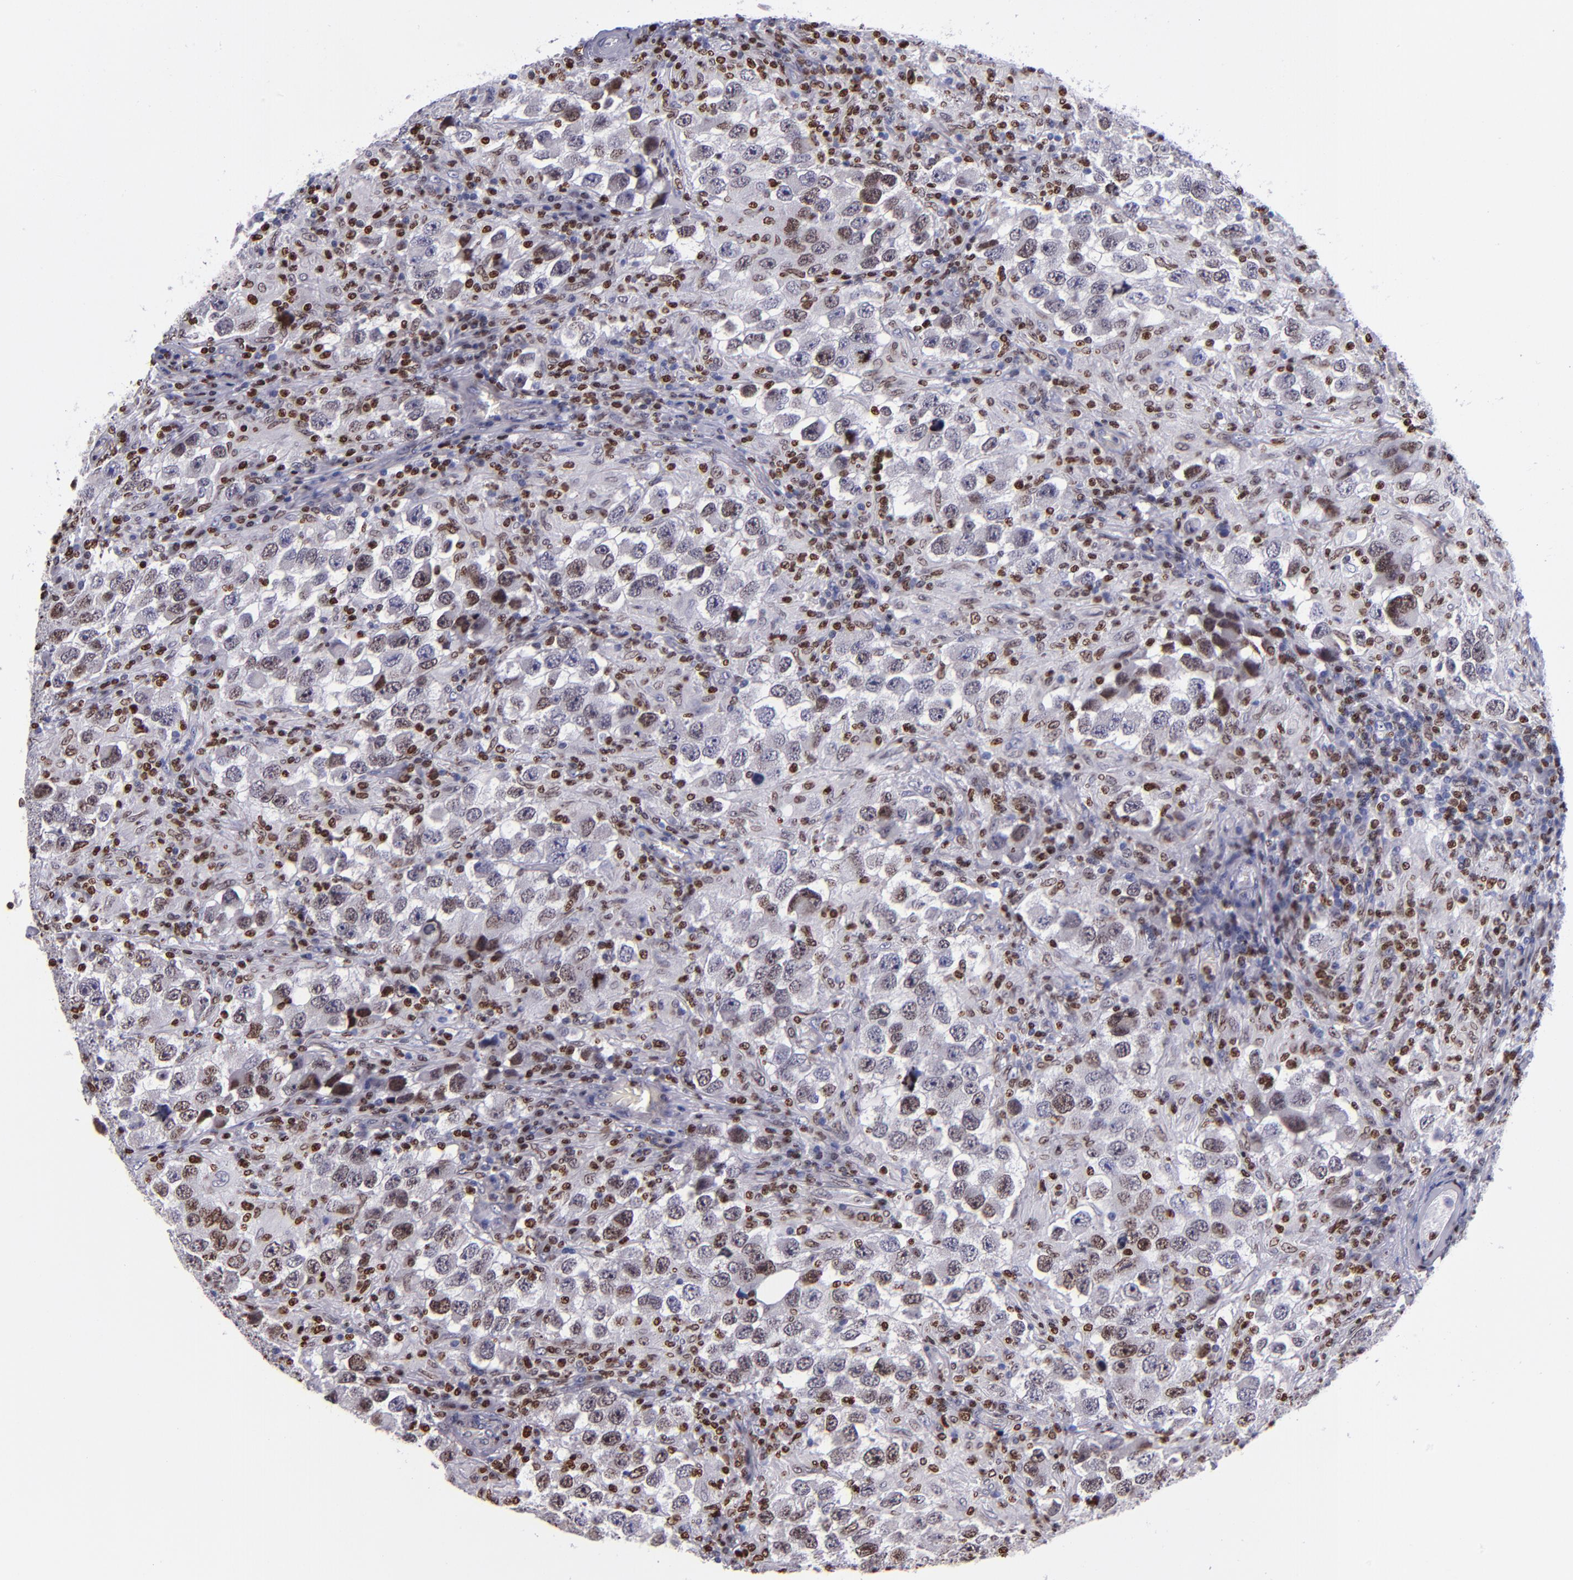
{"staining": {"intensity": "moderate", "quantity": "25%-75%", "location": "nuclear"}, "tissue": "testis cancer", "cell_type": "Tumor cells", "image_type": "cancer", "snomed": [{"axis": "morphology", "description": "Carcinoma, Embryonal, NOS"}, {"axis": "topography", "description": "Testis"}], "caption": "Moderate nuclear positivity for a protein is identified in approximately 25%-75% of tumor cells of testis embryonal carcinoma using IHC.", "gene": "CDKL5", "patient": {"sex": "male", "age": 21}}